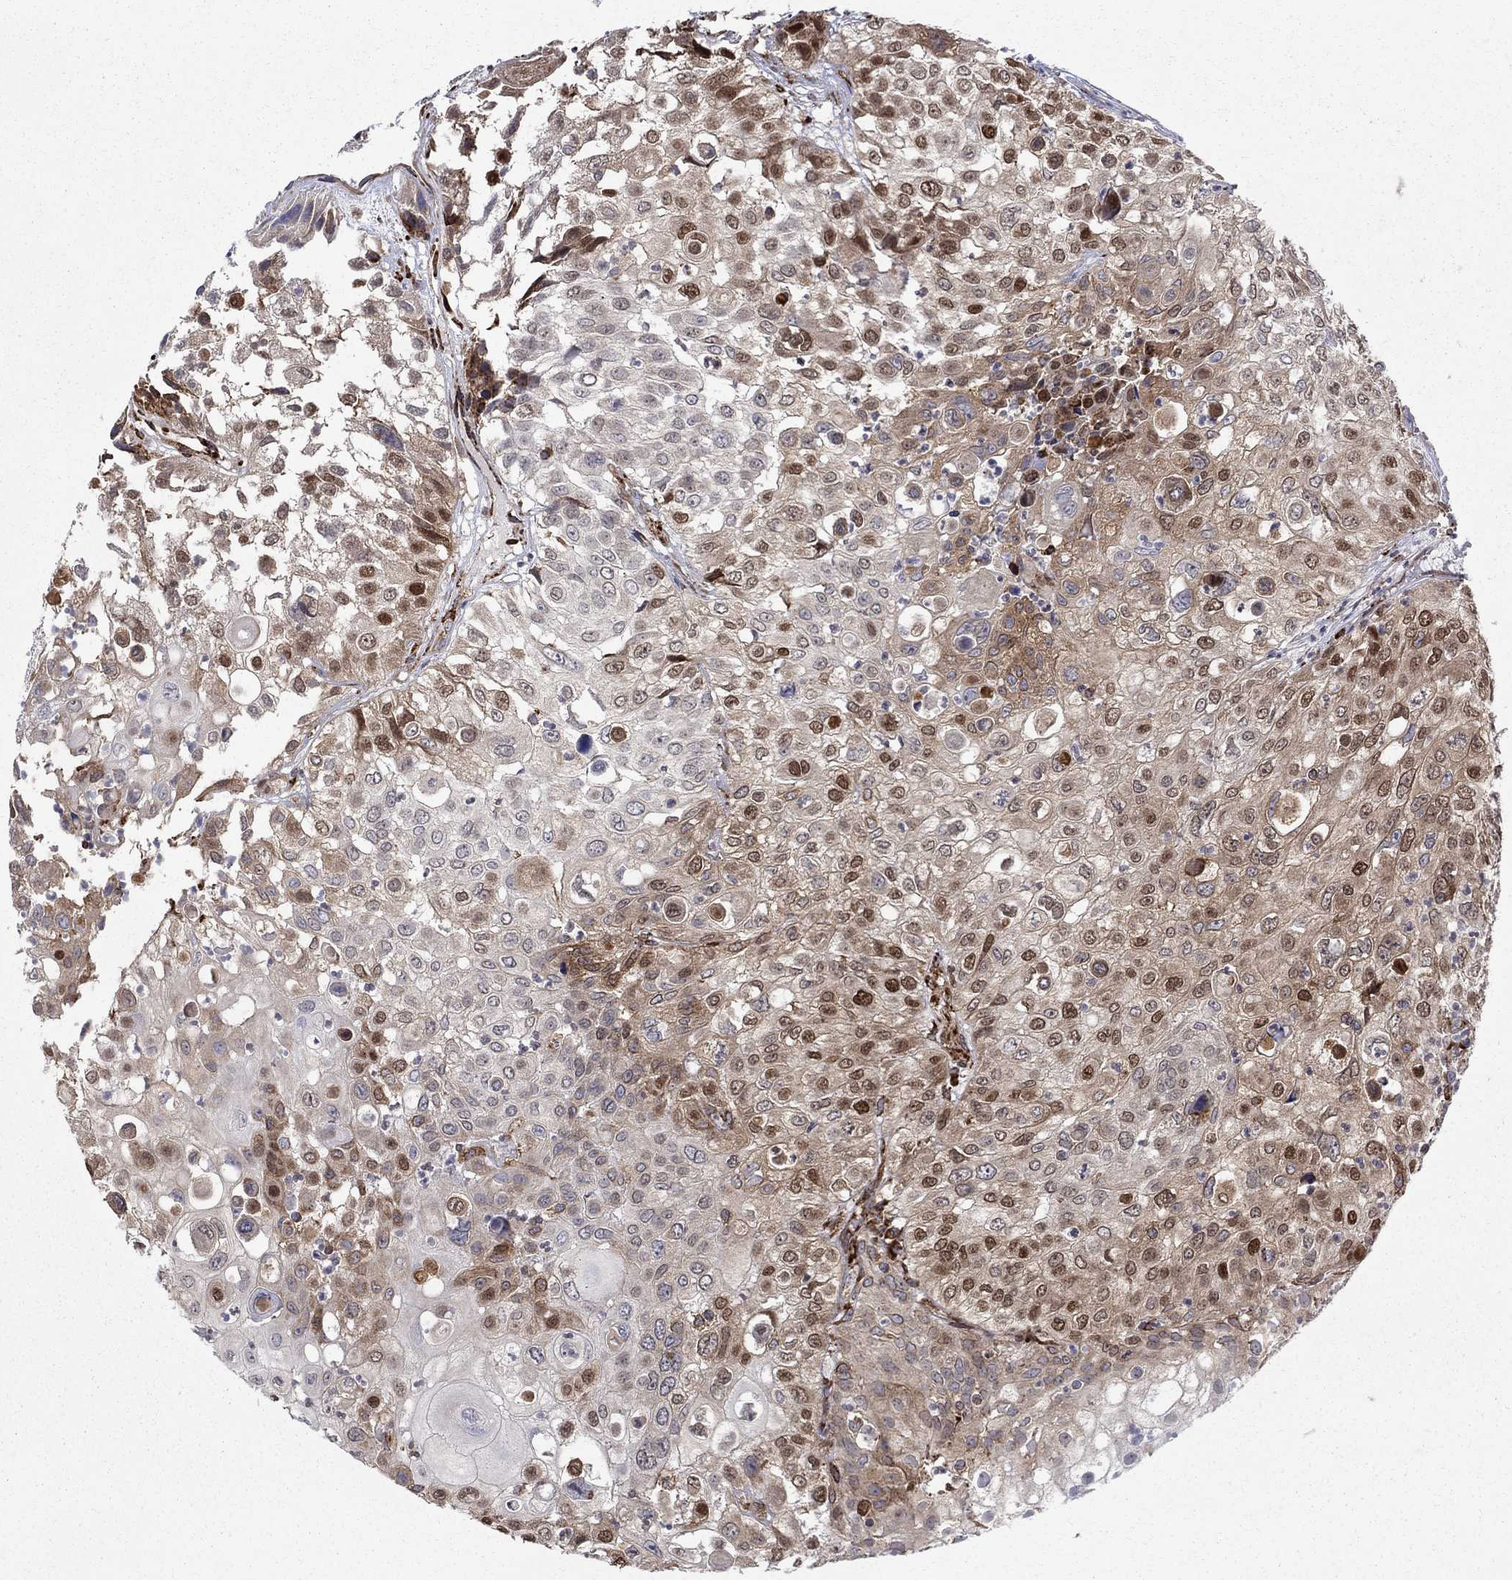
{"staining": {"intensity": "moderate", "quantity": "25%-75%", "location": "cytoplasmic/membranous,nuclear"}, "tissue": "urothelial cancer", "cell_type": "Tumor cells", "image_type": "cancer", "snomed": [{"axis": "morphology", "description": "Urothelial carcinoma, High grade"}, {"axis": "topography", "description": "Urinary bladder"}], "caption": "Protein expression analysis of human urothelial cancer reveals moderate cytoplasmic/membranous and nuclear expression in approximately 25%-75% of tumor cells. The staining was performed using DAB (3,3'-diaminobenzidine), with brown indicating positive protein expression. Nuclei are stained blue with hematoxylin.", "gene": "CAB39L", "patient": {"sex": "female", "age": 79}}